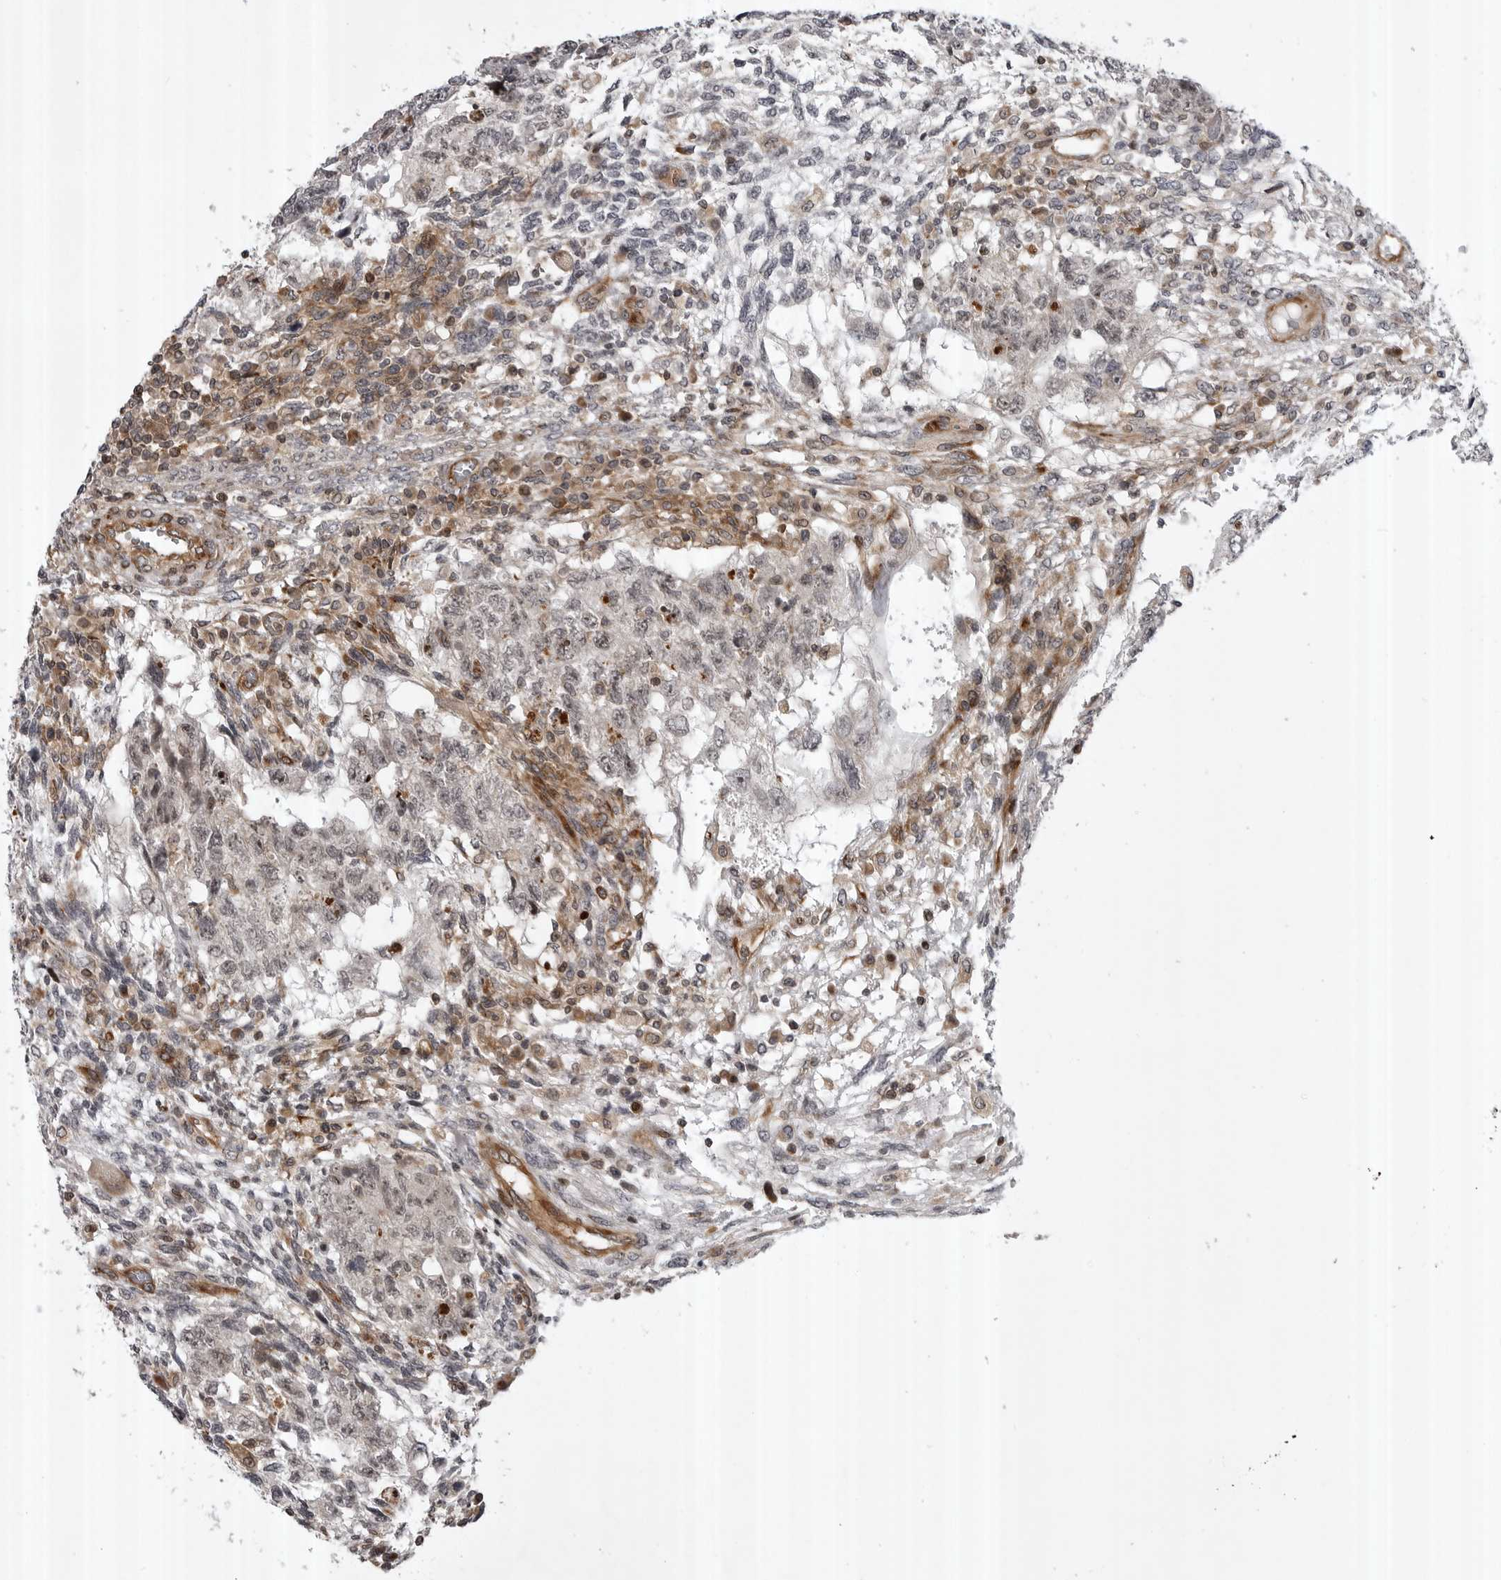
{"staining": {"intensity": "weak", "quantity": "<25%", "location": "nuclear"}, "tissue": "testis cancer", "cell_type": "Tumor cells", "image_type": "cancer", "snomed": [{"axis": "morphology", "description": "Normal tissue, NOS"}, {"axis": "morphology", "description": "Carcinoma, Embryonal, NOS"}, {"axis": "topography", "description": "Testis"}], "caption": "Photomicrograph shows no significant protein staining in tumor cells of testis cancer (embryonal carcinoma).", "gene": "ABL1", "patient": {"sex": "male", "age": 36}}